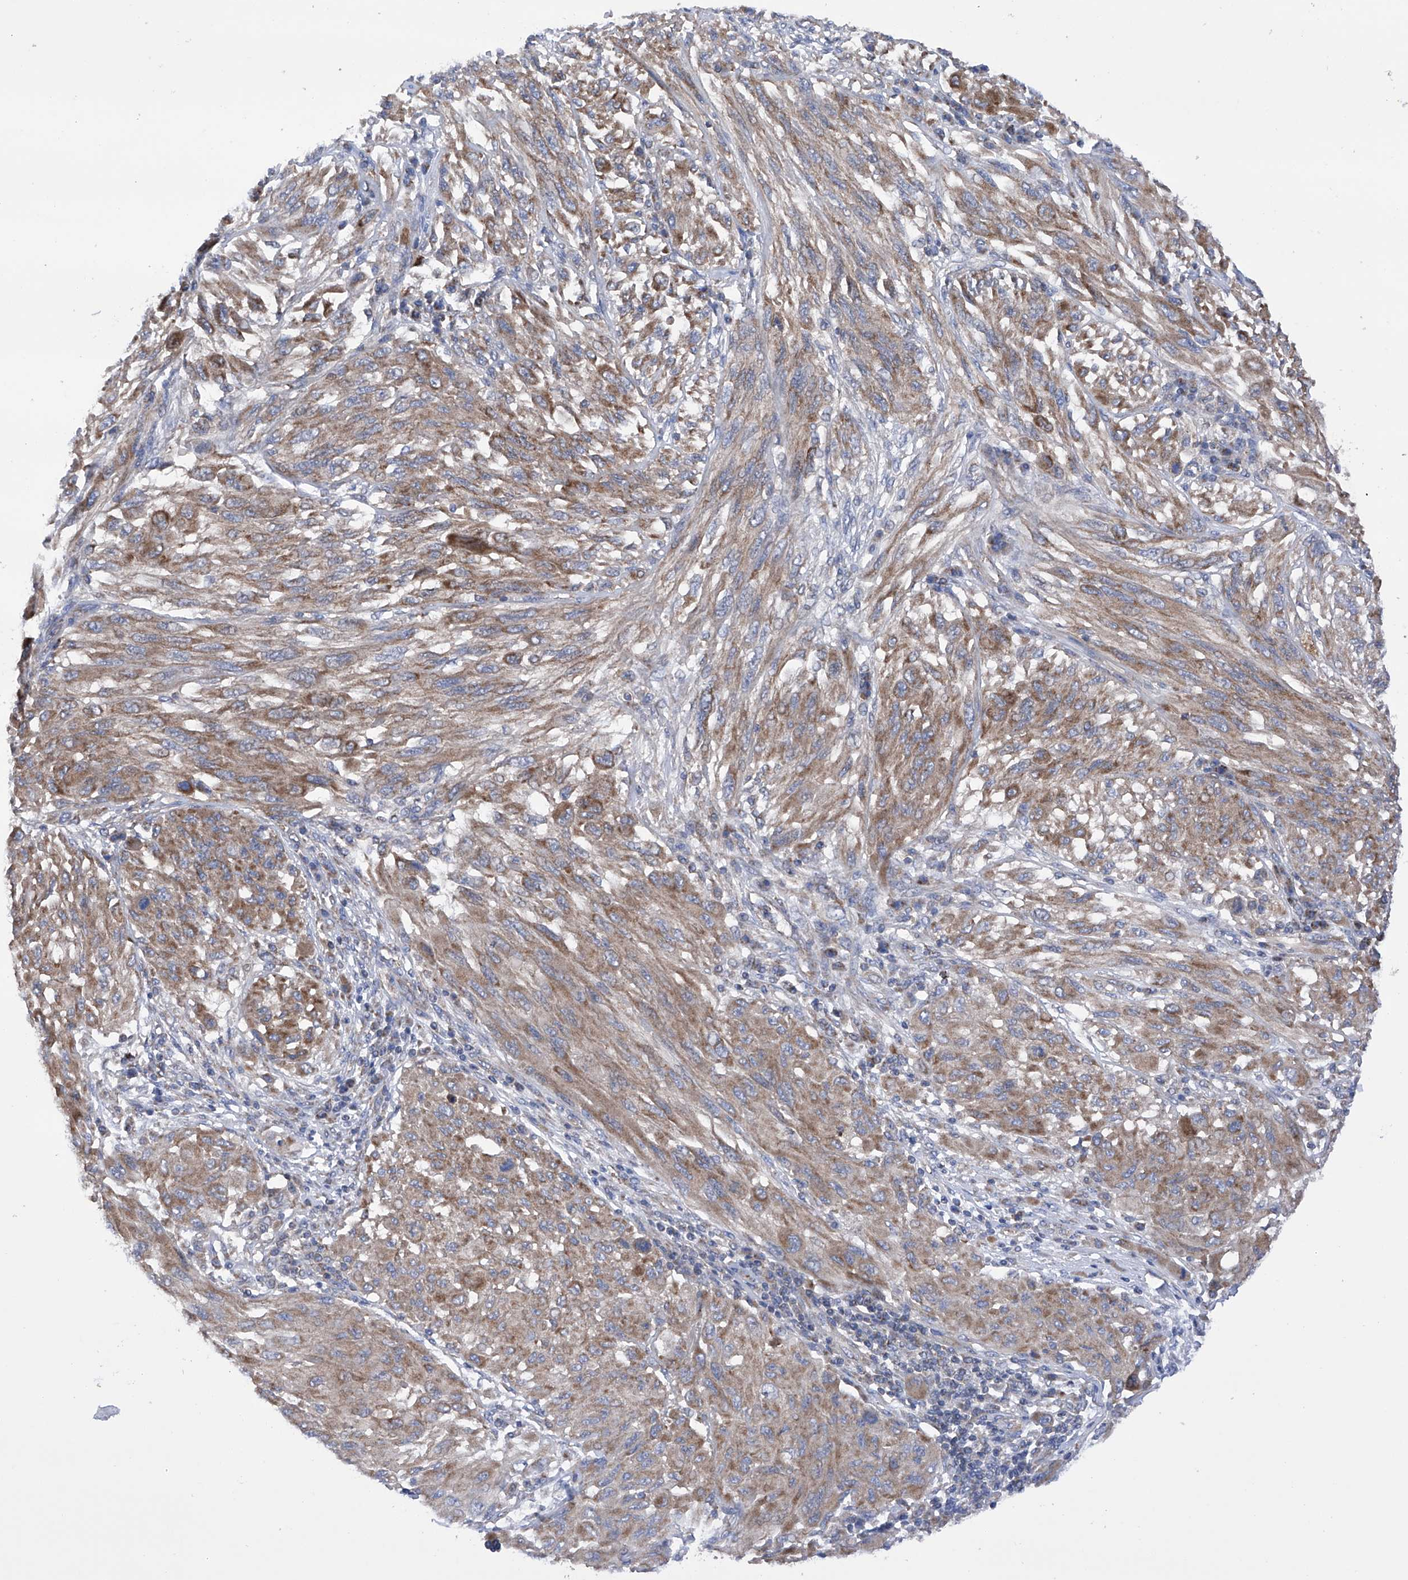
{"staining": {"intensity": "moderate", "quantity": ">75%", "location": "cytoplasmic/membranous"}, "tissue": "melanoma", "cell_type": "Tumor cells", "image_type": "cancer", "snomed": [{"axis": "morphology", "description": "Malignant melanoma, NOS"}, {"axis": "topography", "description": "Skin"}], "caption": "Malignant melanoma stained with a brown dye displays moderate cytoplasmic/membranous positive positivity in about >75% of tumor cells.", "gene": "EFCAB2", "patient": {"sex": "female", "age": 91}}